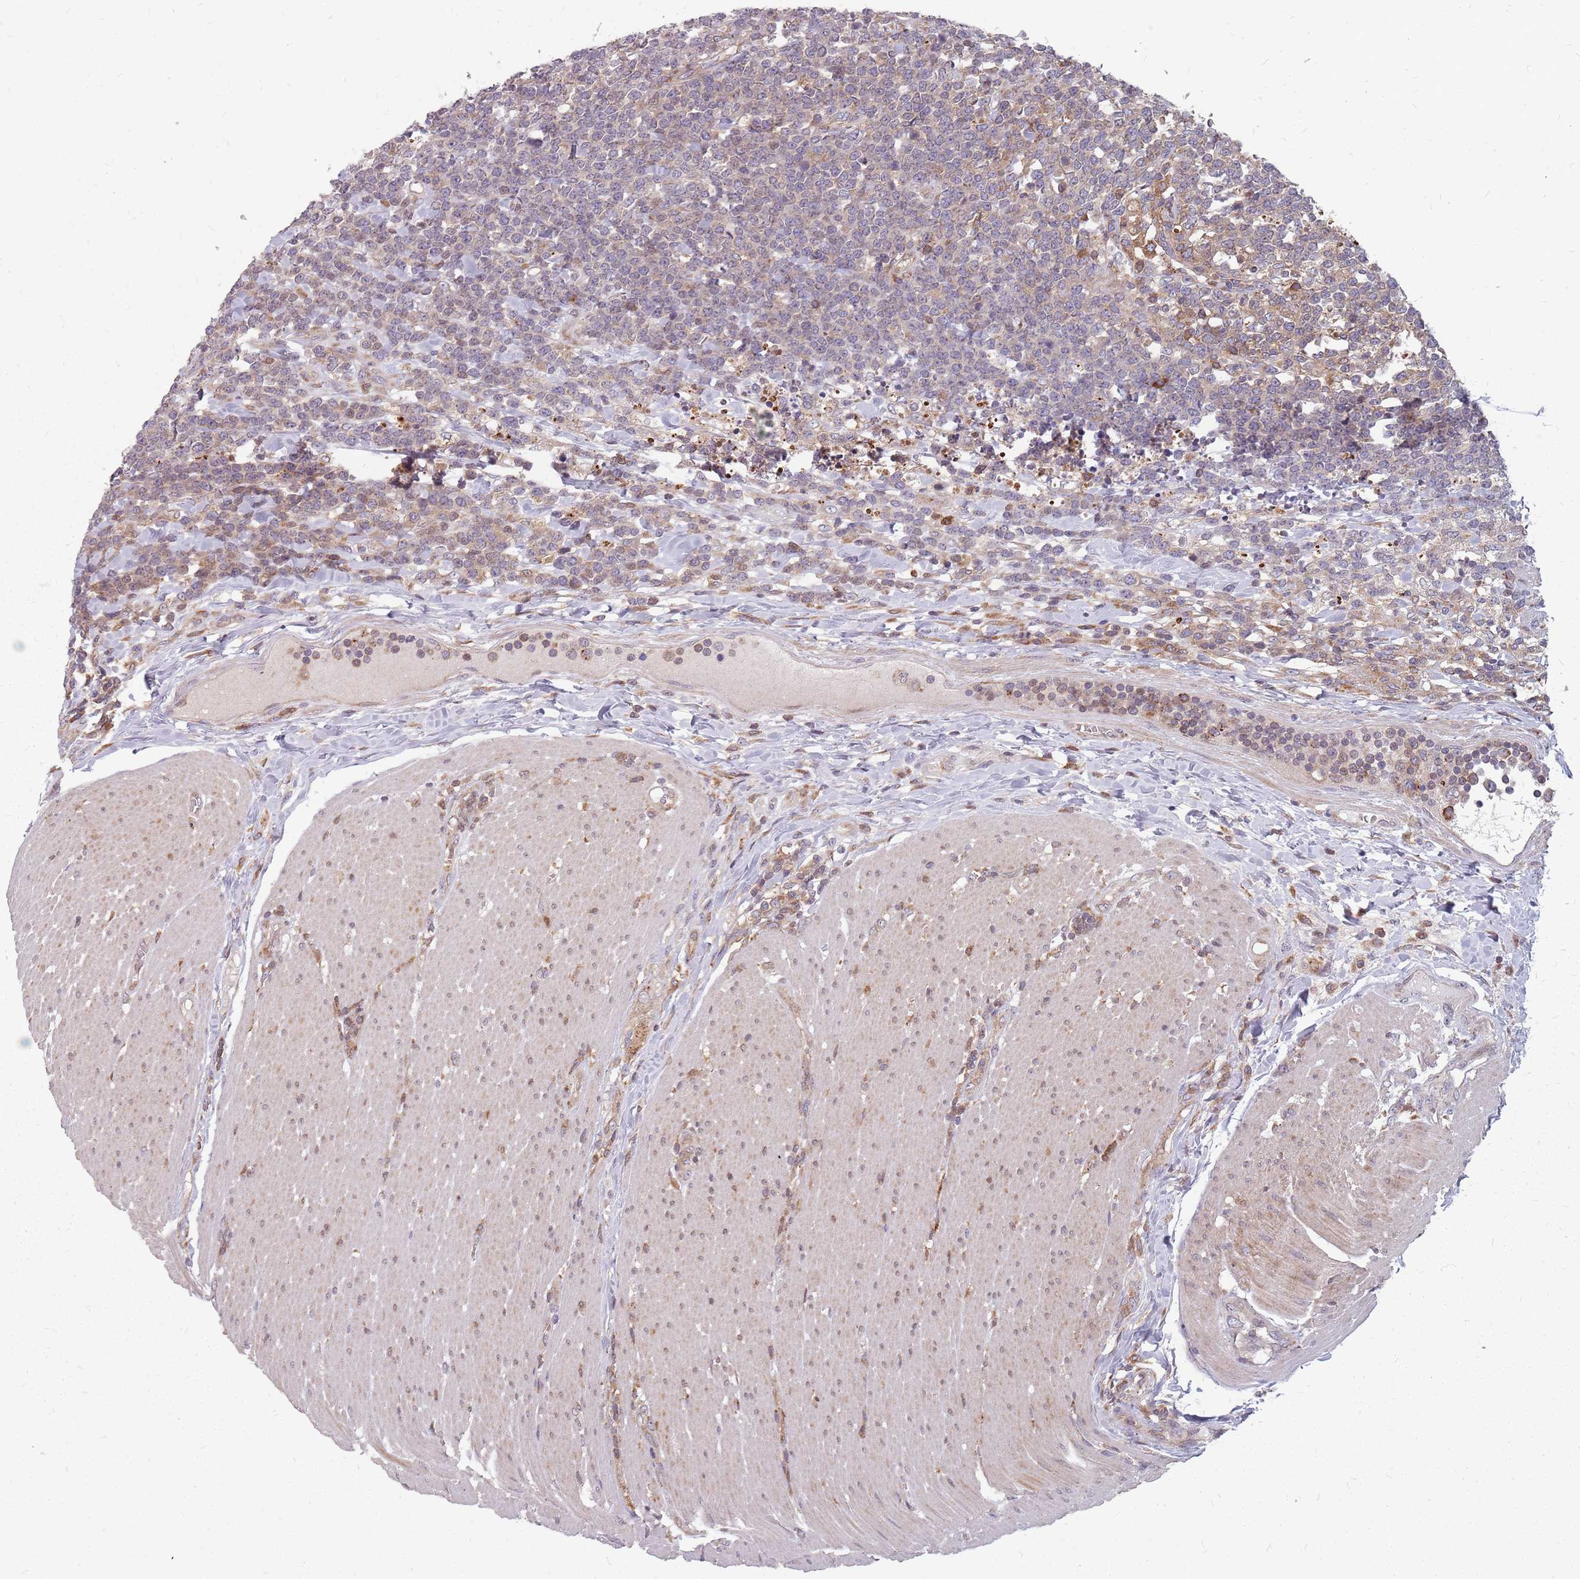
{"staining": {"intensity": "negative", "quantity": "none", "location": "none"}, "tissue": "lymphoma", "cell_type": "Tumor cells", "image_type": "cancer", "snomed": [{"axis": "morphology", "description": "Malignant lymphoma, non-Hodgkin's type, High grade"}, {"axis": "topography", "description": "Small intestine"}], "caption": "Immunohistochemistry image of human malignant lymphoma, non-Hodgkin's type (high-grade) stained for a protein (brown), which reveals no positivity in tumor cells. (DAB (3,3'-diaminobenzidine) immunohistochemistry (IHC) visualized using brightfield microscopy, high magnification).", "gene": "NME4", "patient": {"sex": "male", "age": 8}}